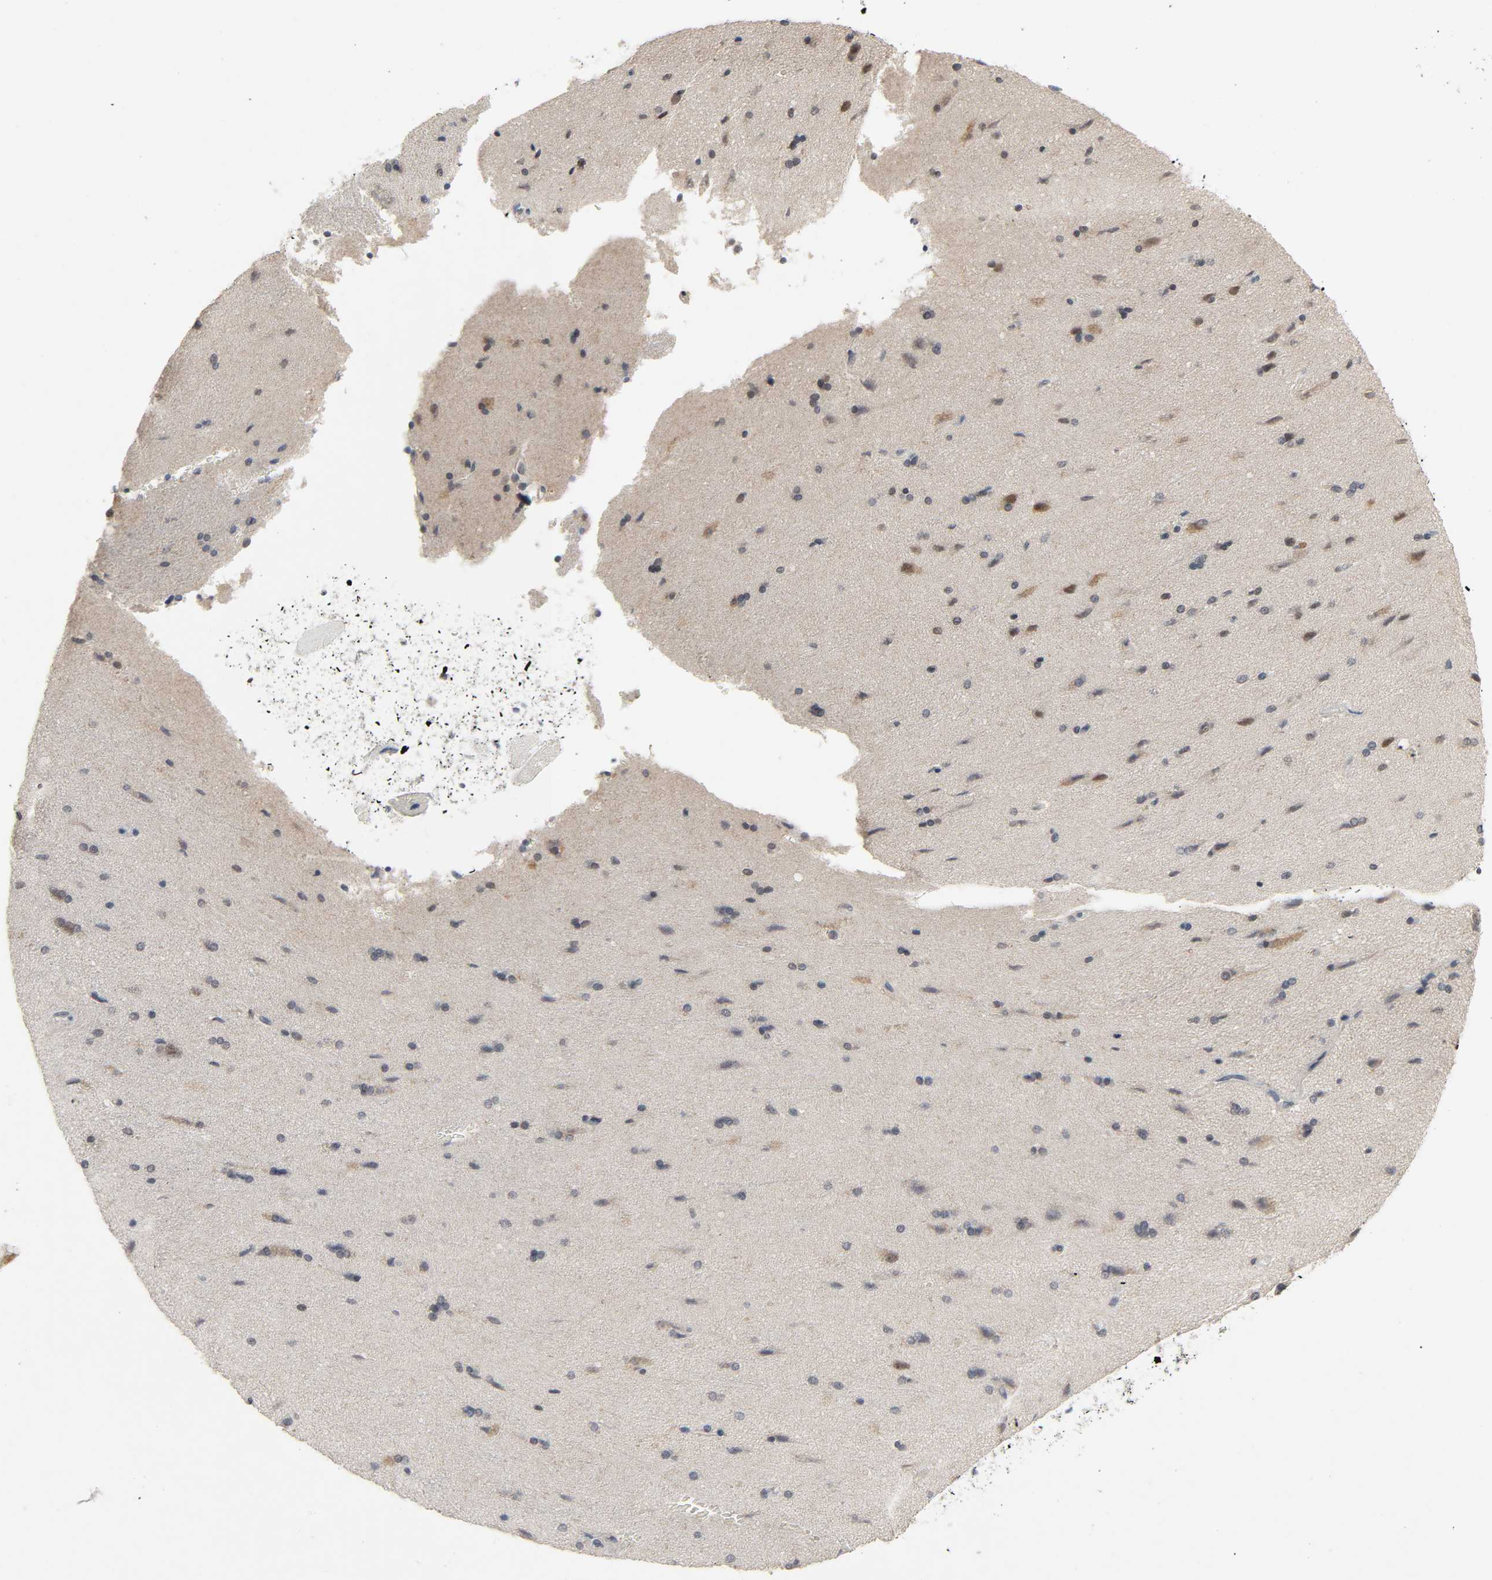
{"staining": {"intensity": "negative", "quantity": "none", "location": "none"}, "tissue": "cerebral cortex", "cell_type": "Endothelial cells", "image_type": "normal", "snomed": [{"axis": "morphology", "description": "Normal tissue, NOS"}, {"axis": "topography", "description": "Cerebral cortex"}], "caption": "Normal cerebral cortex was stained to show a protein in brown. There is no significant staining in endothelial cells. The staining was performed using DAB to visualize the protein expression in brown, while the nuclei were stained in blue with hematoxylin (Magnification: 20x).", "gene": "MAPKAPK5", "patient": {"sex": "male", "age": 62}}